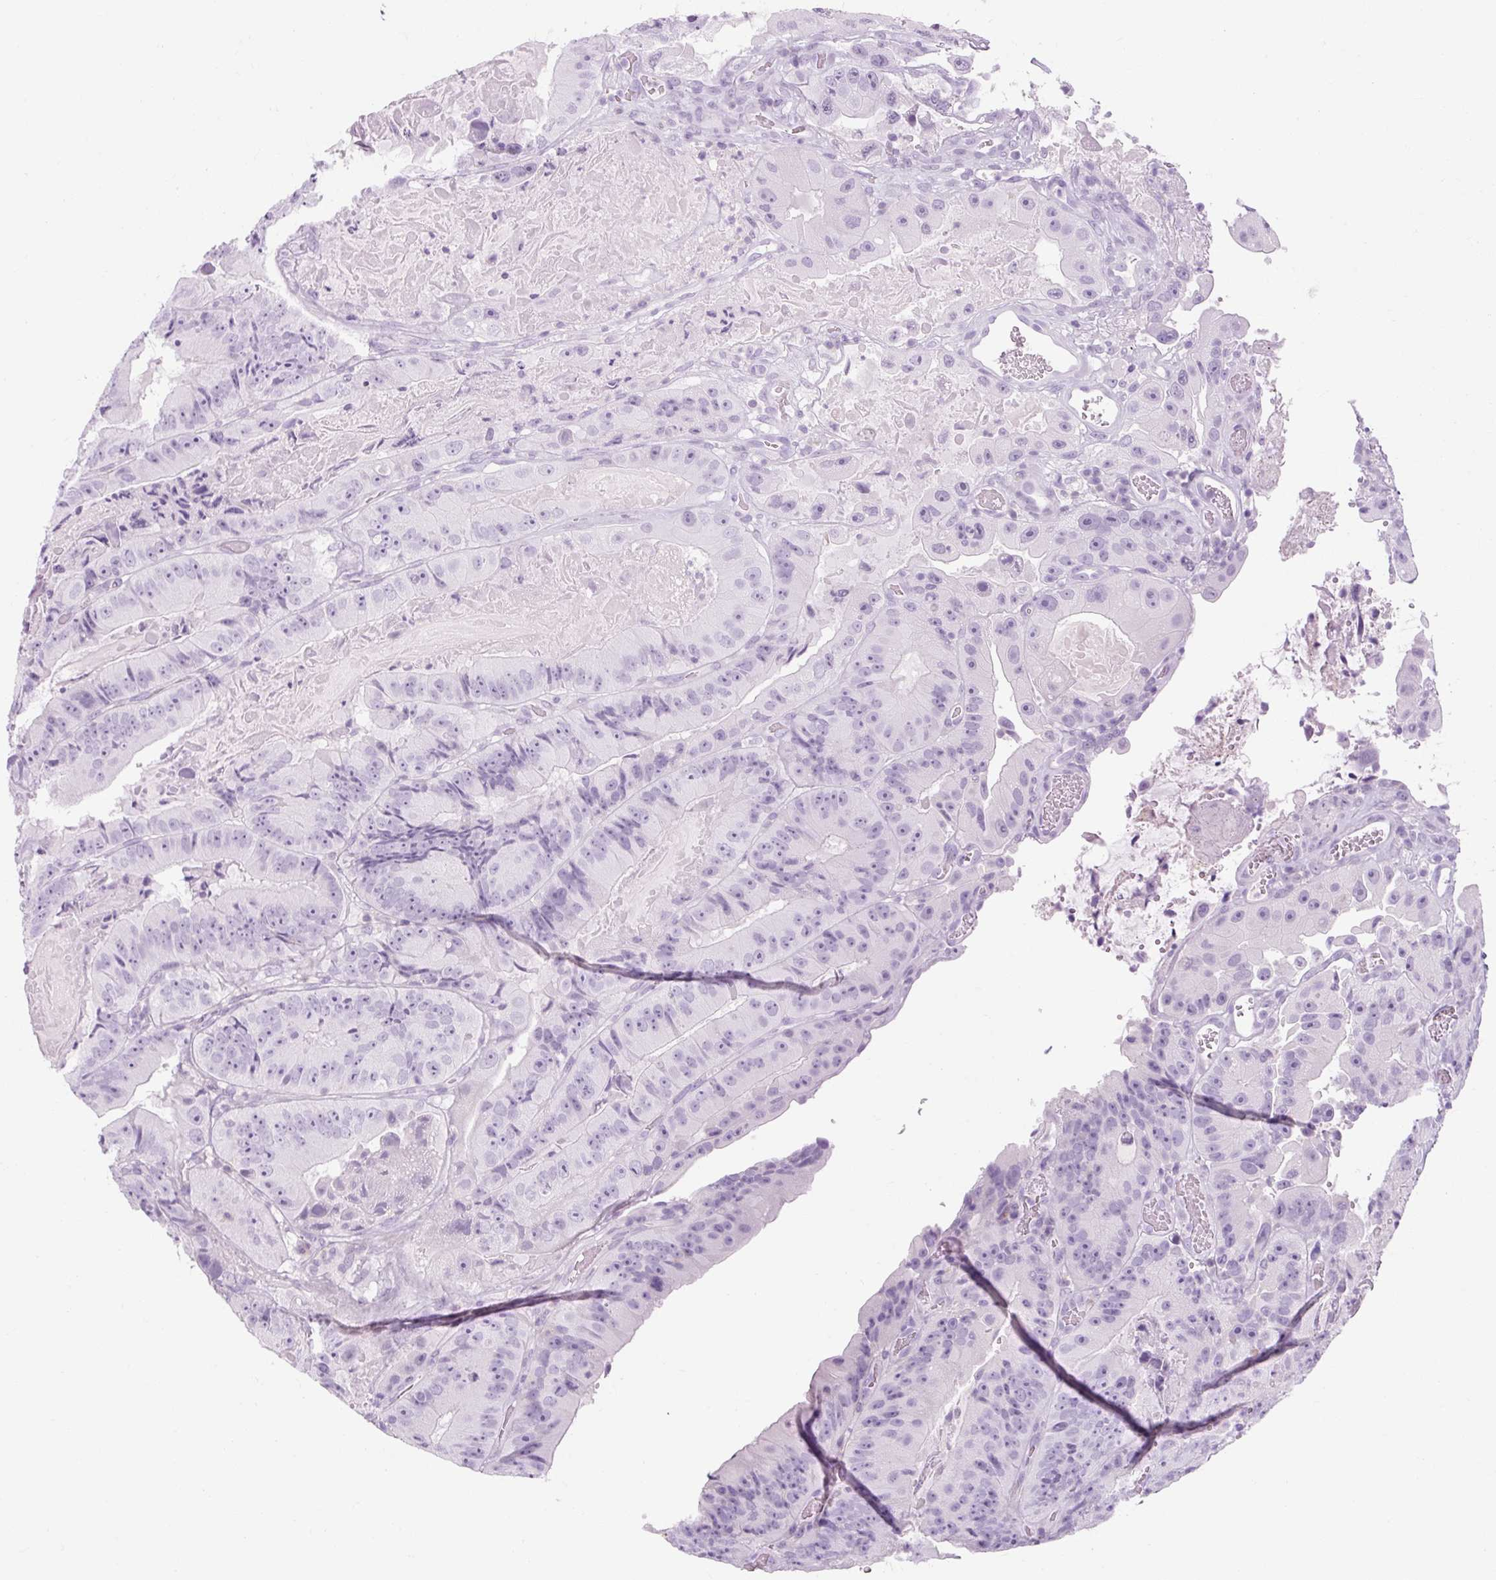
{"staining": {"intensity": "negative", "quantity": "none", "location": "none"}, "tissue": "colorectal cancer", "cell_type": "Tumor cells", "image_type": "cancer", "snomed": [{"axis": "morphology", "description": "Adenocarcinoma, NOS"}, {"axis": "topography", "description": "Colon"}], "caption": "Human colorectal cancer (adenocarcinoma) stained for a protein using IHC displays no positivity in tumor cells.", "gene": "TIGD2", "patient": {"sex": "female", "age": 86}}